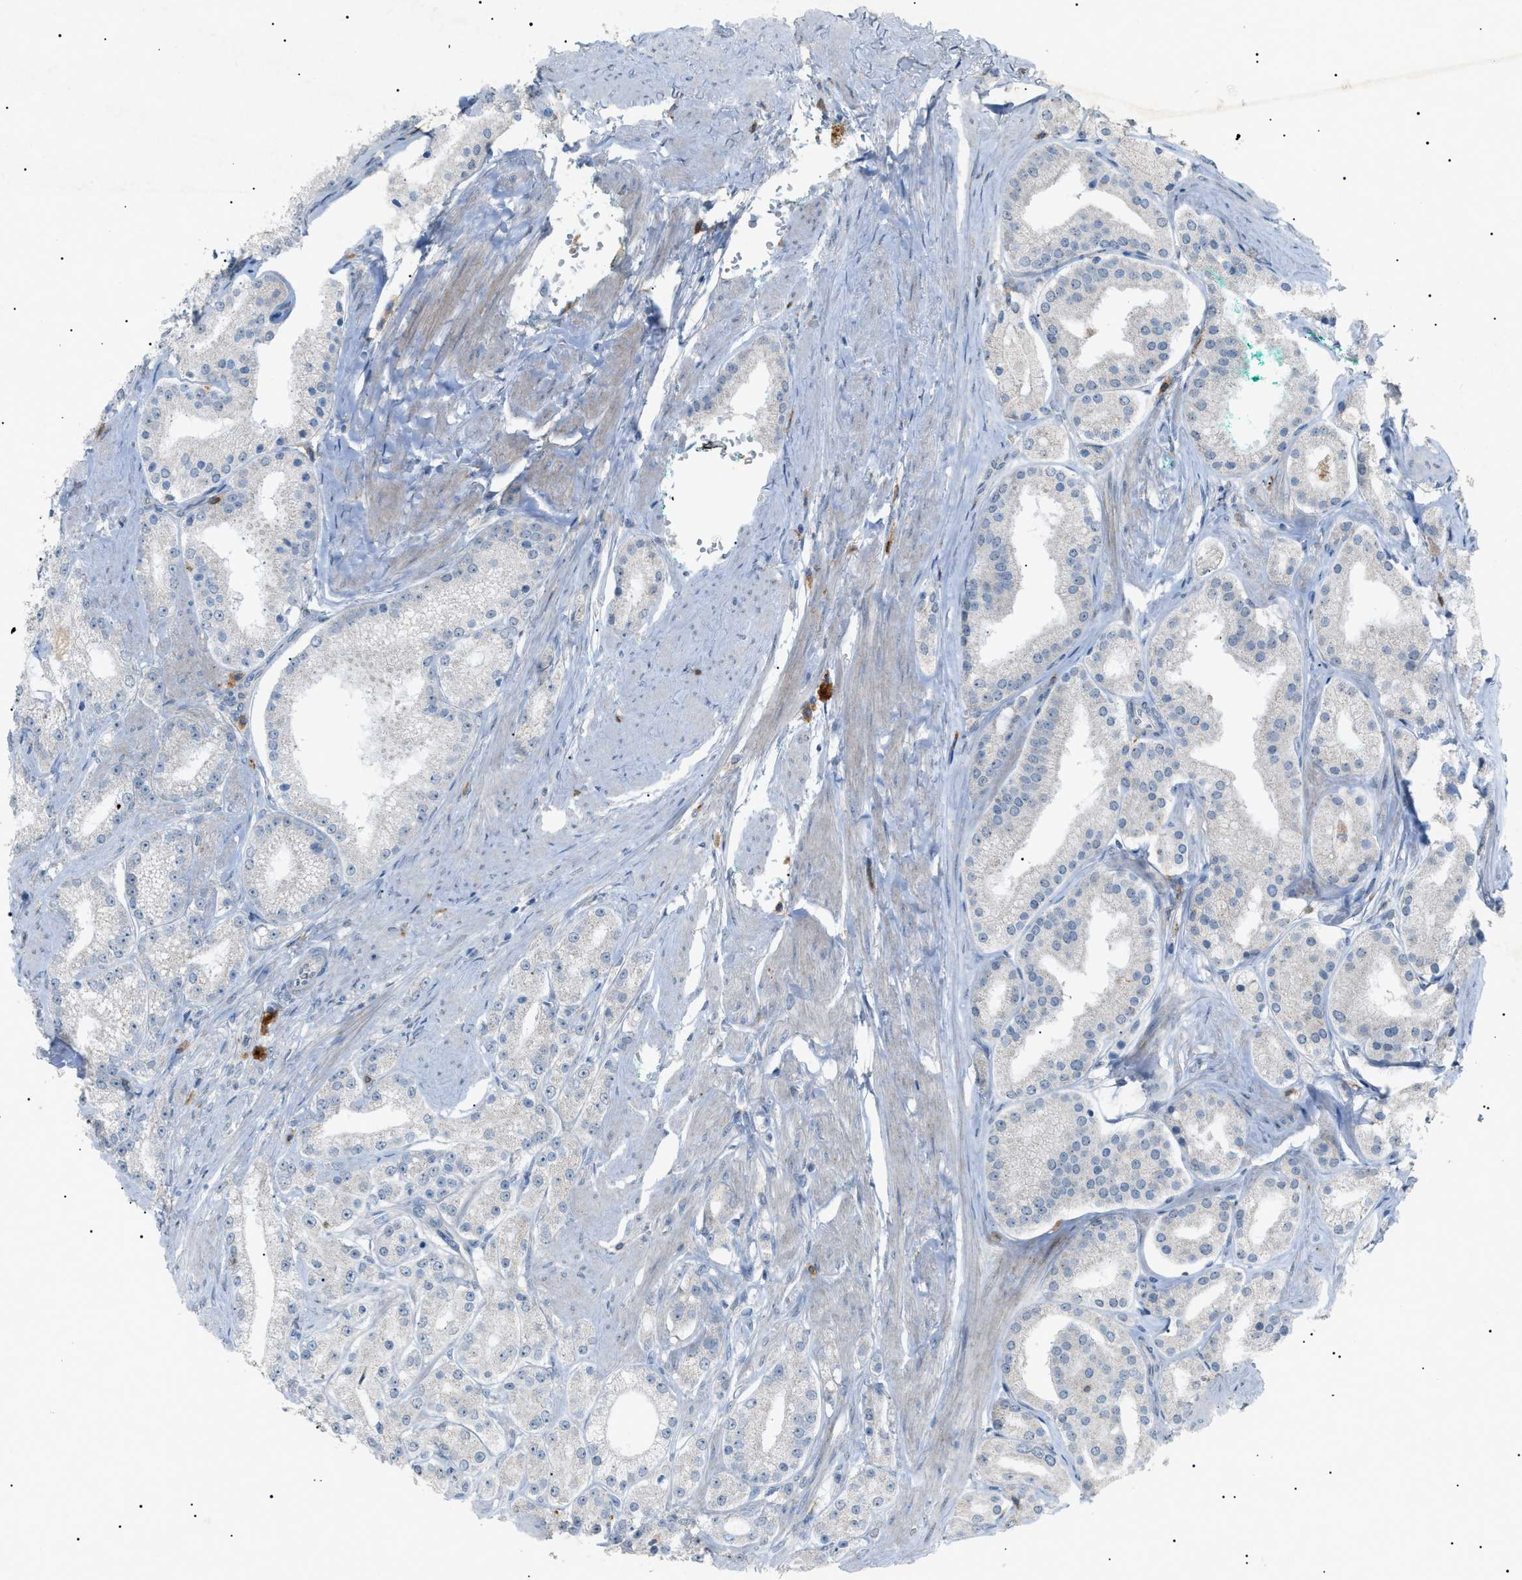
{"staining": {"intensity": "negative", "quantity": "none", "location": "none"}, "tissue": "prostate cancer", "cell_type": "Tumor cells", "image_type": "cancer", "snomed": [{"axis": "morphology", "description": "Adenocarcinoma, Low grade"}, {"axis": "topography", "description": "Prostate"}], "caption": "The histopathology image shows no staining of tumor cells in prostate cancer.", "gene": "BTK", "patient": {"sex": "male", "age": 63}}